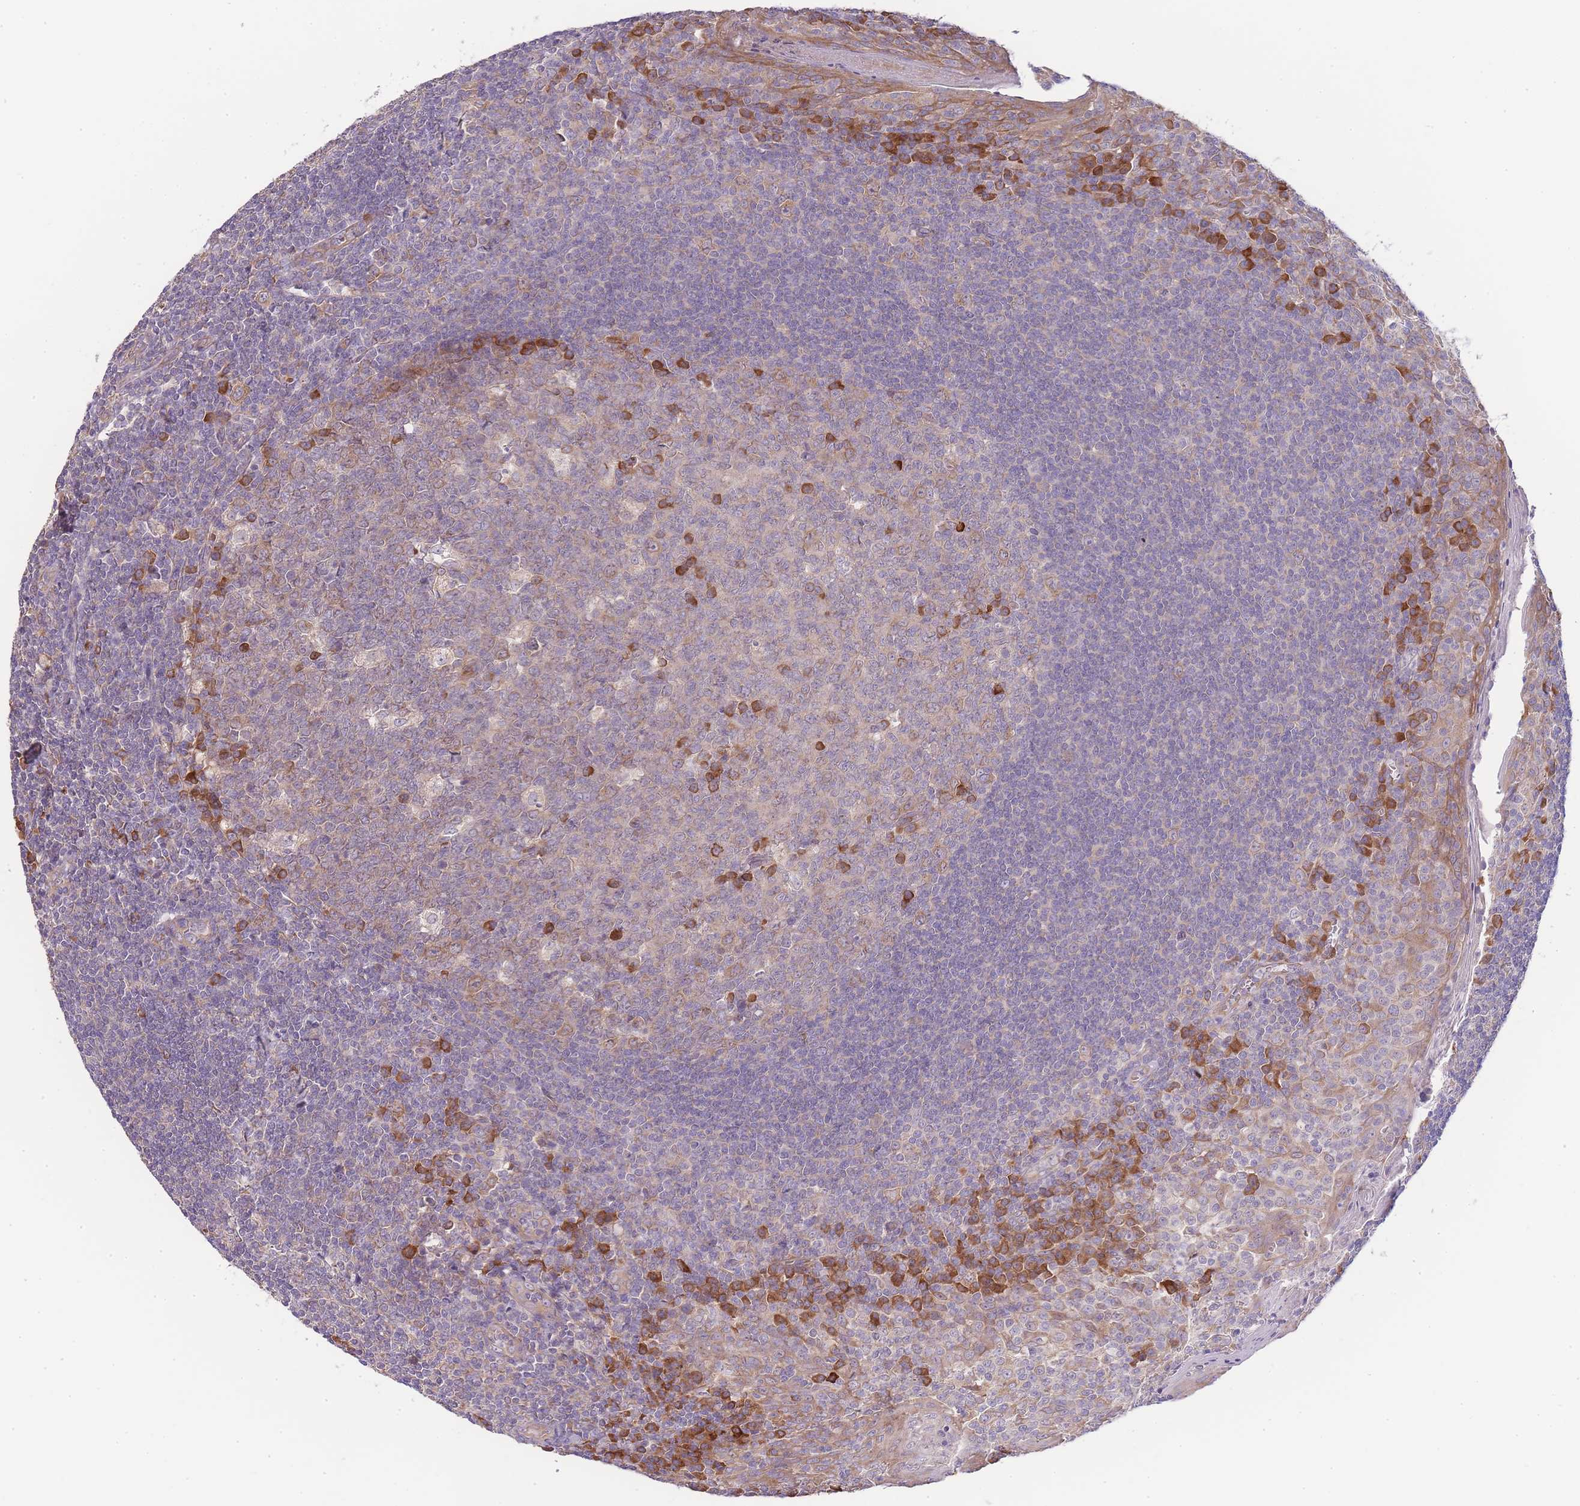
{"staining": {"intensity": "strong", "quantity": "<25%", "location": "cytoplasmic/membranous"}, "tissue": "tonsil", "cell_type": "Germinal center cells", "image_type": "normal", "snomed": [{"axis": "morphology", "description": "Normal tissue, NOS"}, {"axis": "topography", "description": "Tonsil"}], "caption": "Strong cytoplasmic/membranous positivity is appreciated in approximately <25% of germinal center cells in unremarkable tonsil.", "gene": "BEX1", "patient": {"sex": "male", "age": 27}}